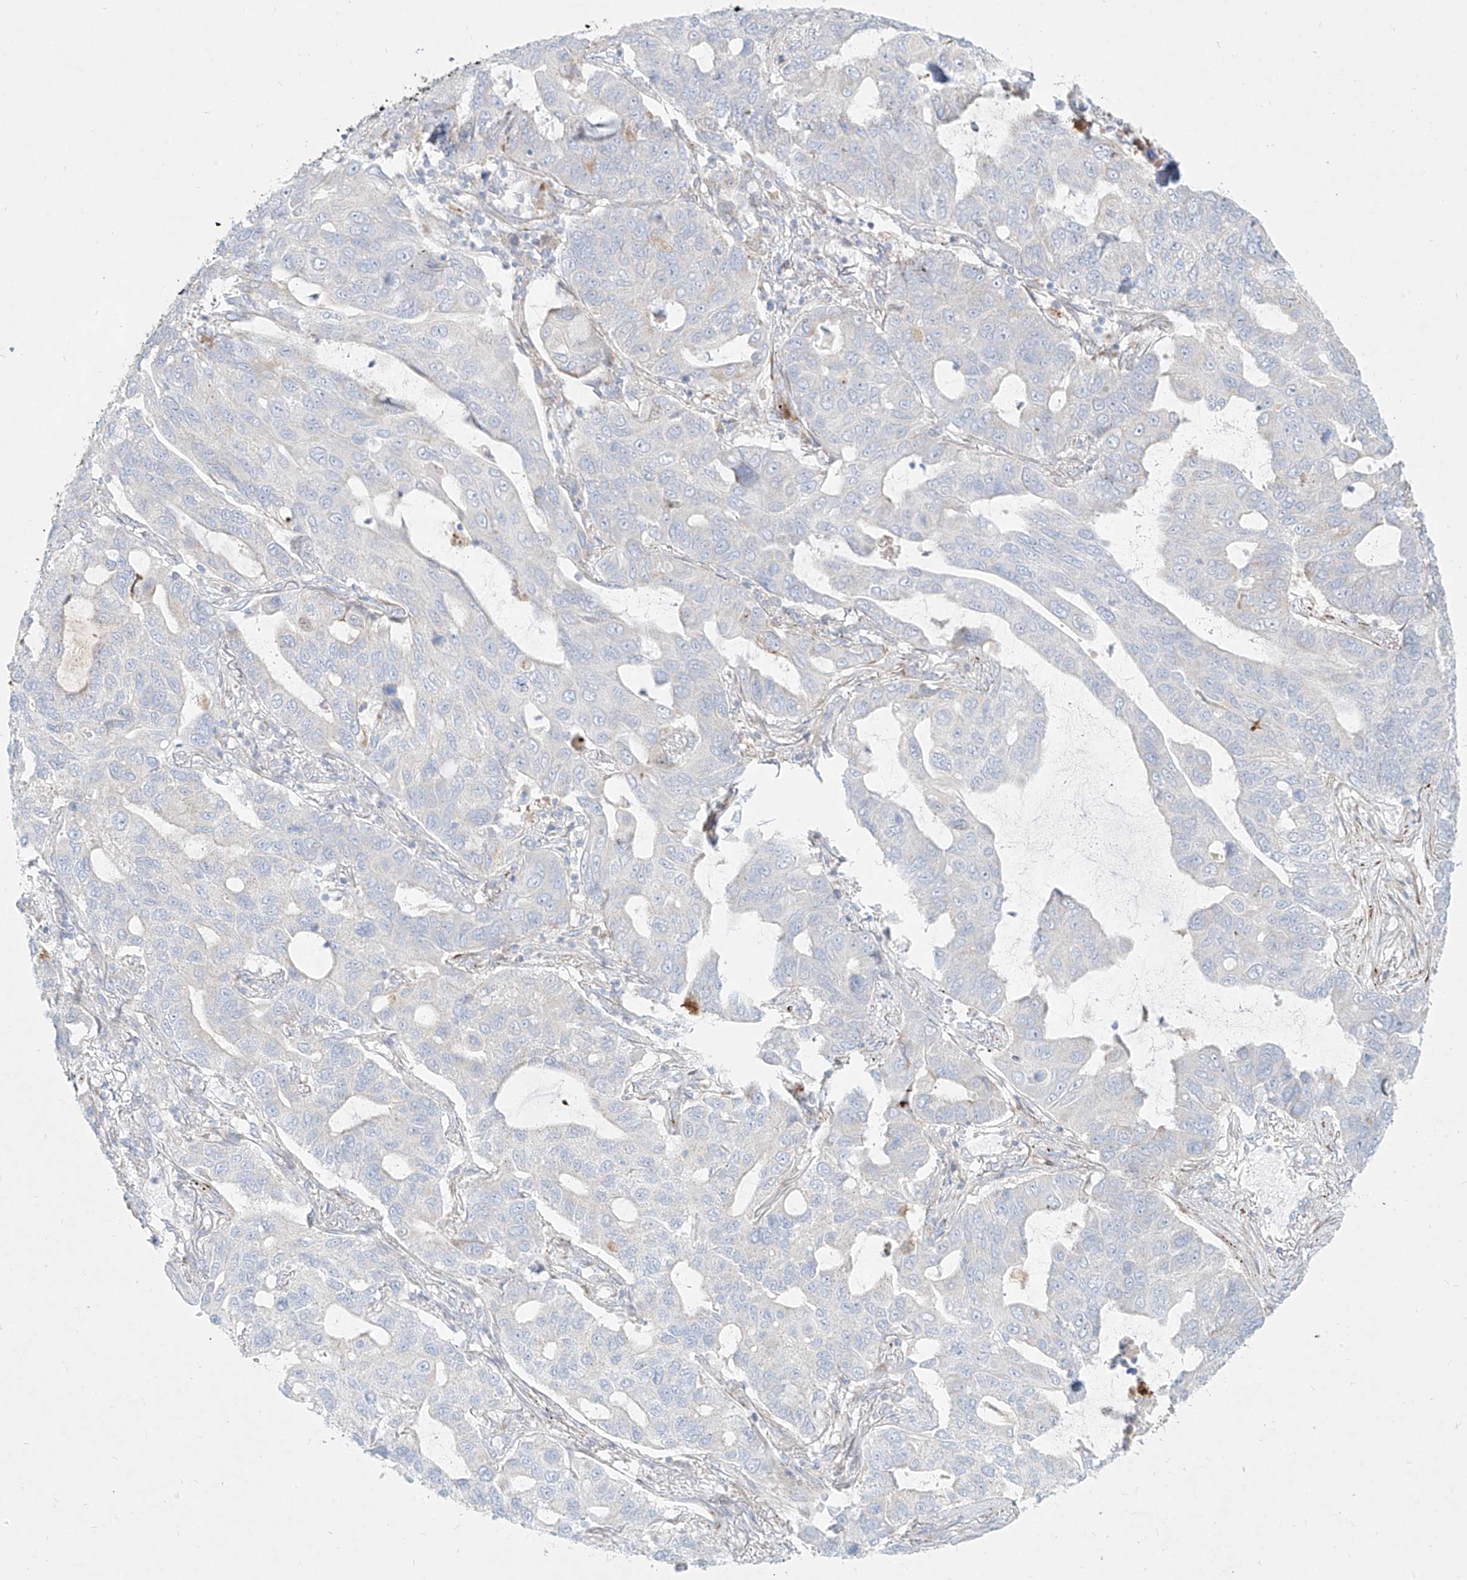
{"staining": {"intensity": "negative", "quantity": "none", "location": "none"}, "tissue": "lung cancer", "cell_type": "Tumor cells", "image_type": "cancer", "snomed": [{"axis": "morphology", "description": "Adenocarcinoma, NOS"}, {"axis": "topography", "description": "Lung"}], "caption": "Immunohistochemistry micrograph of human lung cancer (adenocarcinoma) stained for a protein (brown), which demonstrates no staining in tumor cells.", "gene": "MTX2", "patient": {"sex": "male", "age": 64}}